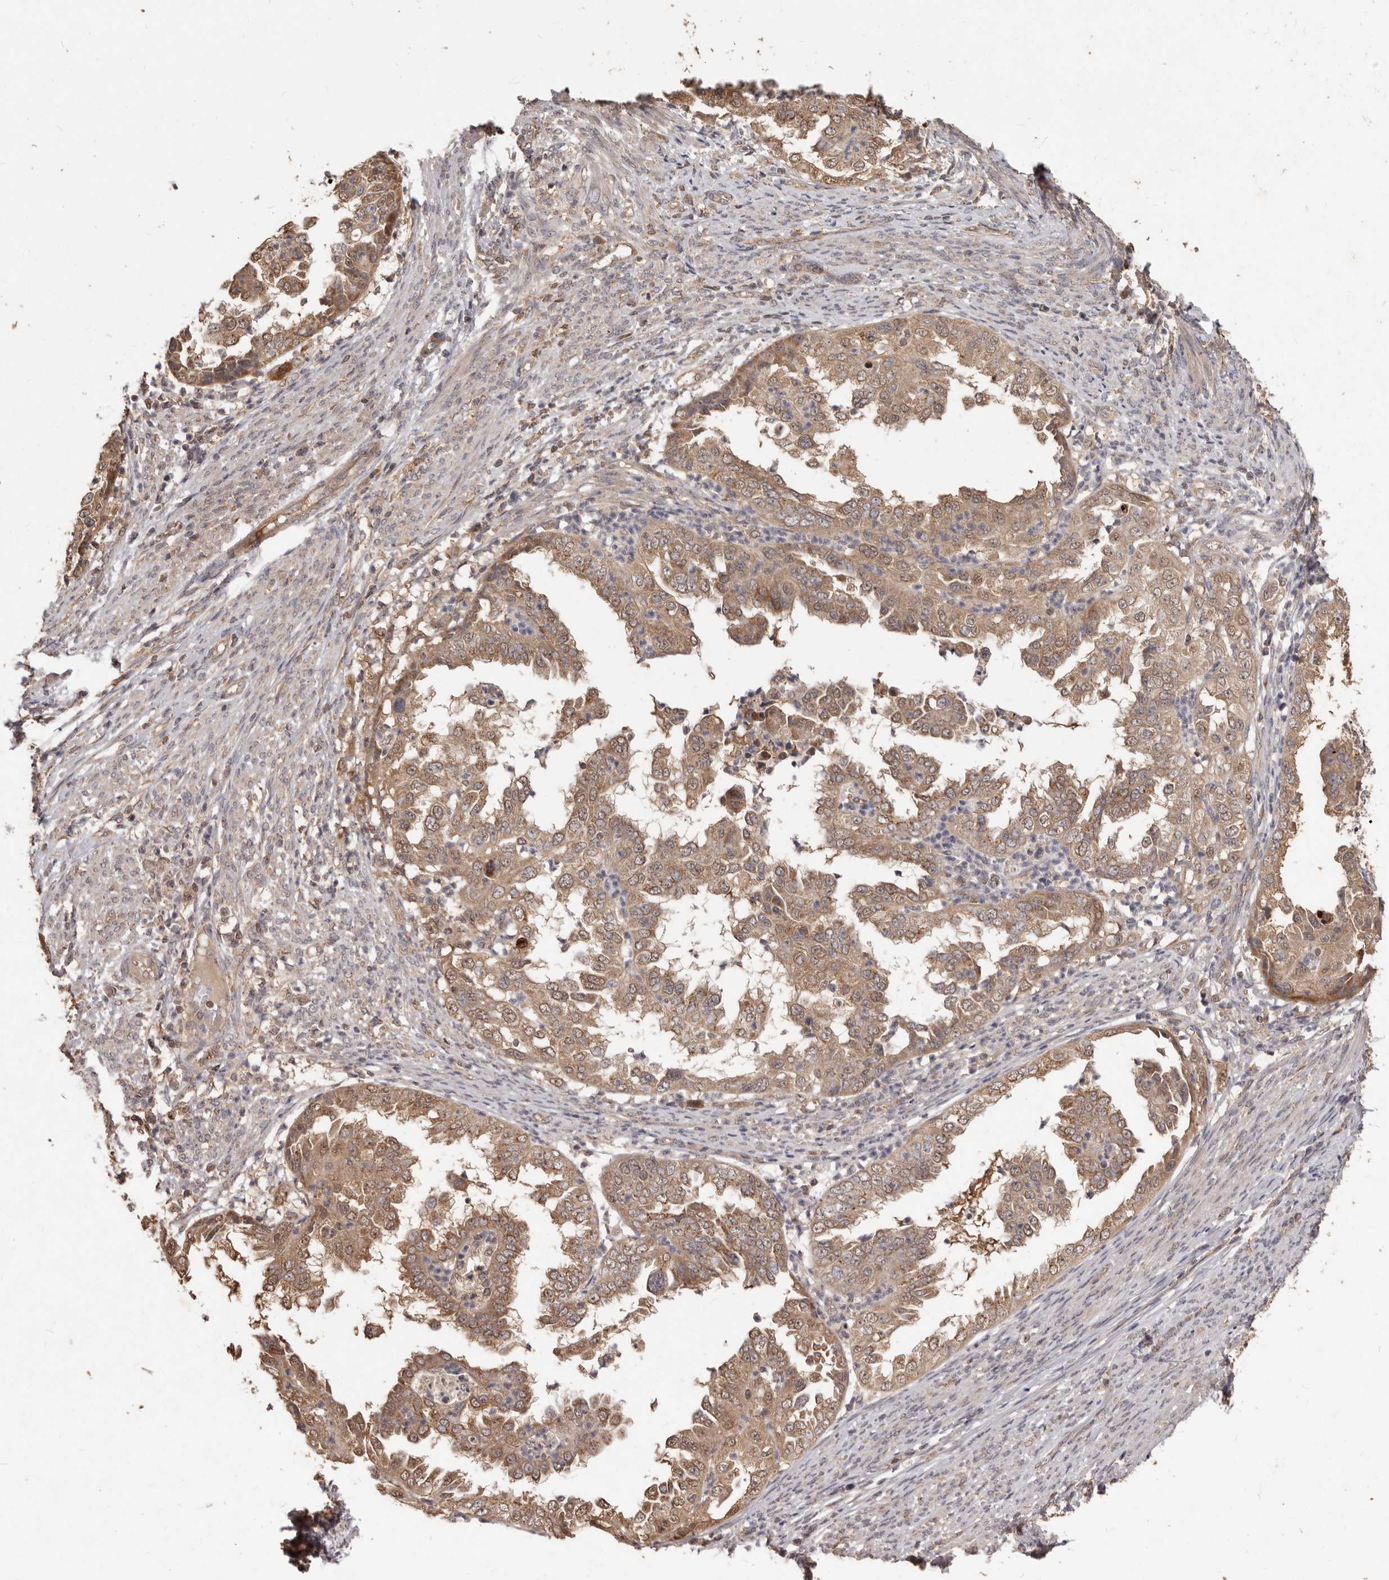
{"staining": {"intensity": "moderate", "quantity": ">75%", "location": "cytoplasmic/membranous"}, "tissue": "endometrial cancer", "cell_type": "Tumor cells", "image_type": "cancer", "snomed": [{"axis": "morphology", "description": "Adenocarcinoma, NOS"}, {"axis": "topography", "description": "Endometrium"}], "caption": "IHC of human endometrial cancer (adenocarcinoma) exhibits medium levels of moderate cytoplasmic/membranous positivity in about >75% of tumor cells.", "gene": "MTO1", "patient": {"sex": "female", "age": 85}}